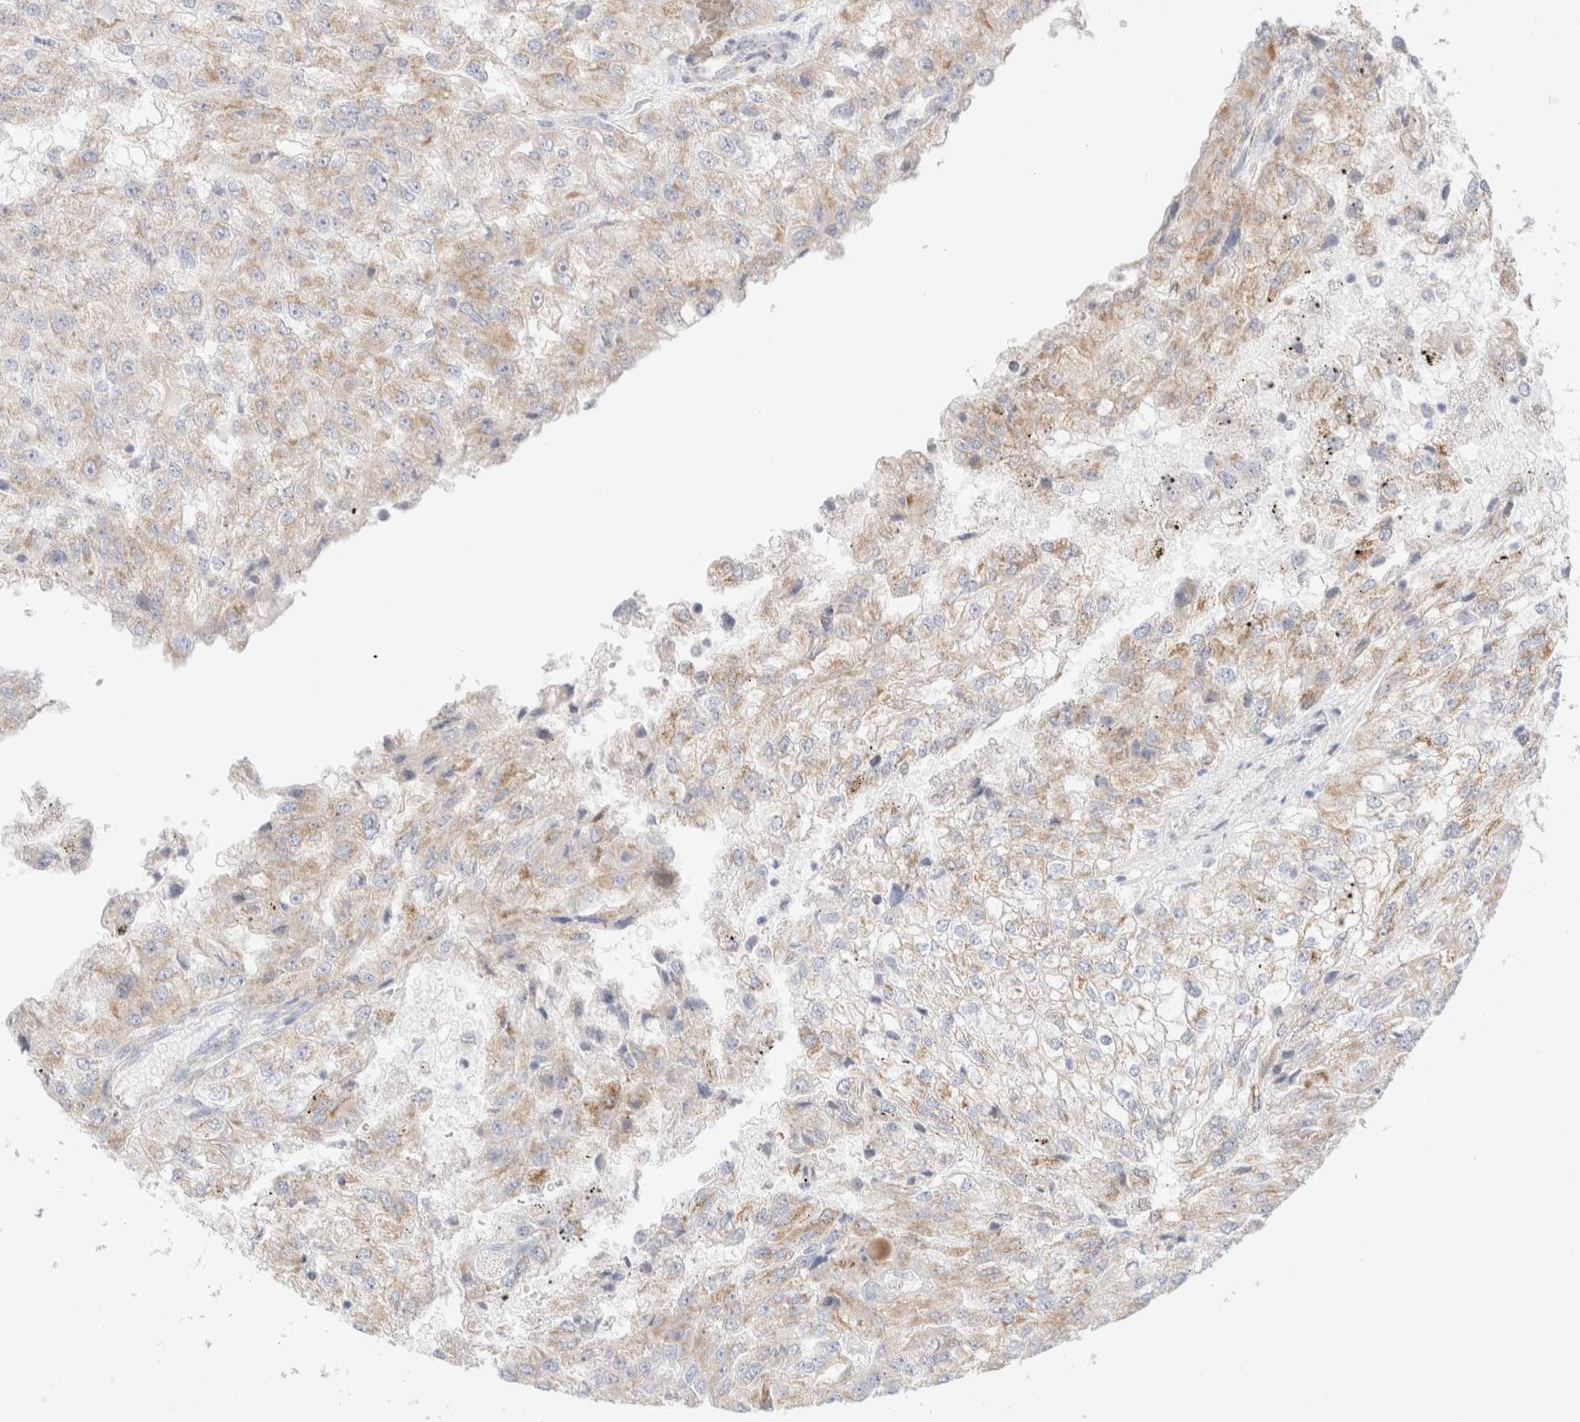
{"staining": {"intensity": "weak", "quantity": "<25%", "location": "cytoplasmic/membranous"}, "tissue": "renal cancer", "cell_type": "Tumor cells", "image_type": "cancer", "snomed": [{"axis": "morphology", "description": "Adenocarcinoma, NOS"}, {"axis": "topography", "description": "Kidney"}], "caption": "A high-resolution micrograph shows immunohistochemistry staining of renal adenocarcinoma, which shows no significant positivity in tumor cells.", "gene": "ATP6V1C1", "patient": {"sex": "female", "age": 54}}